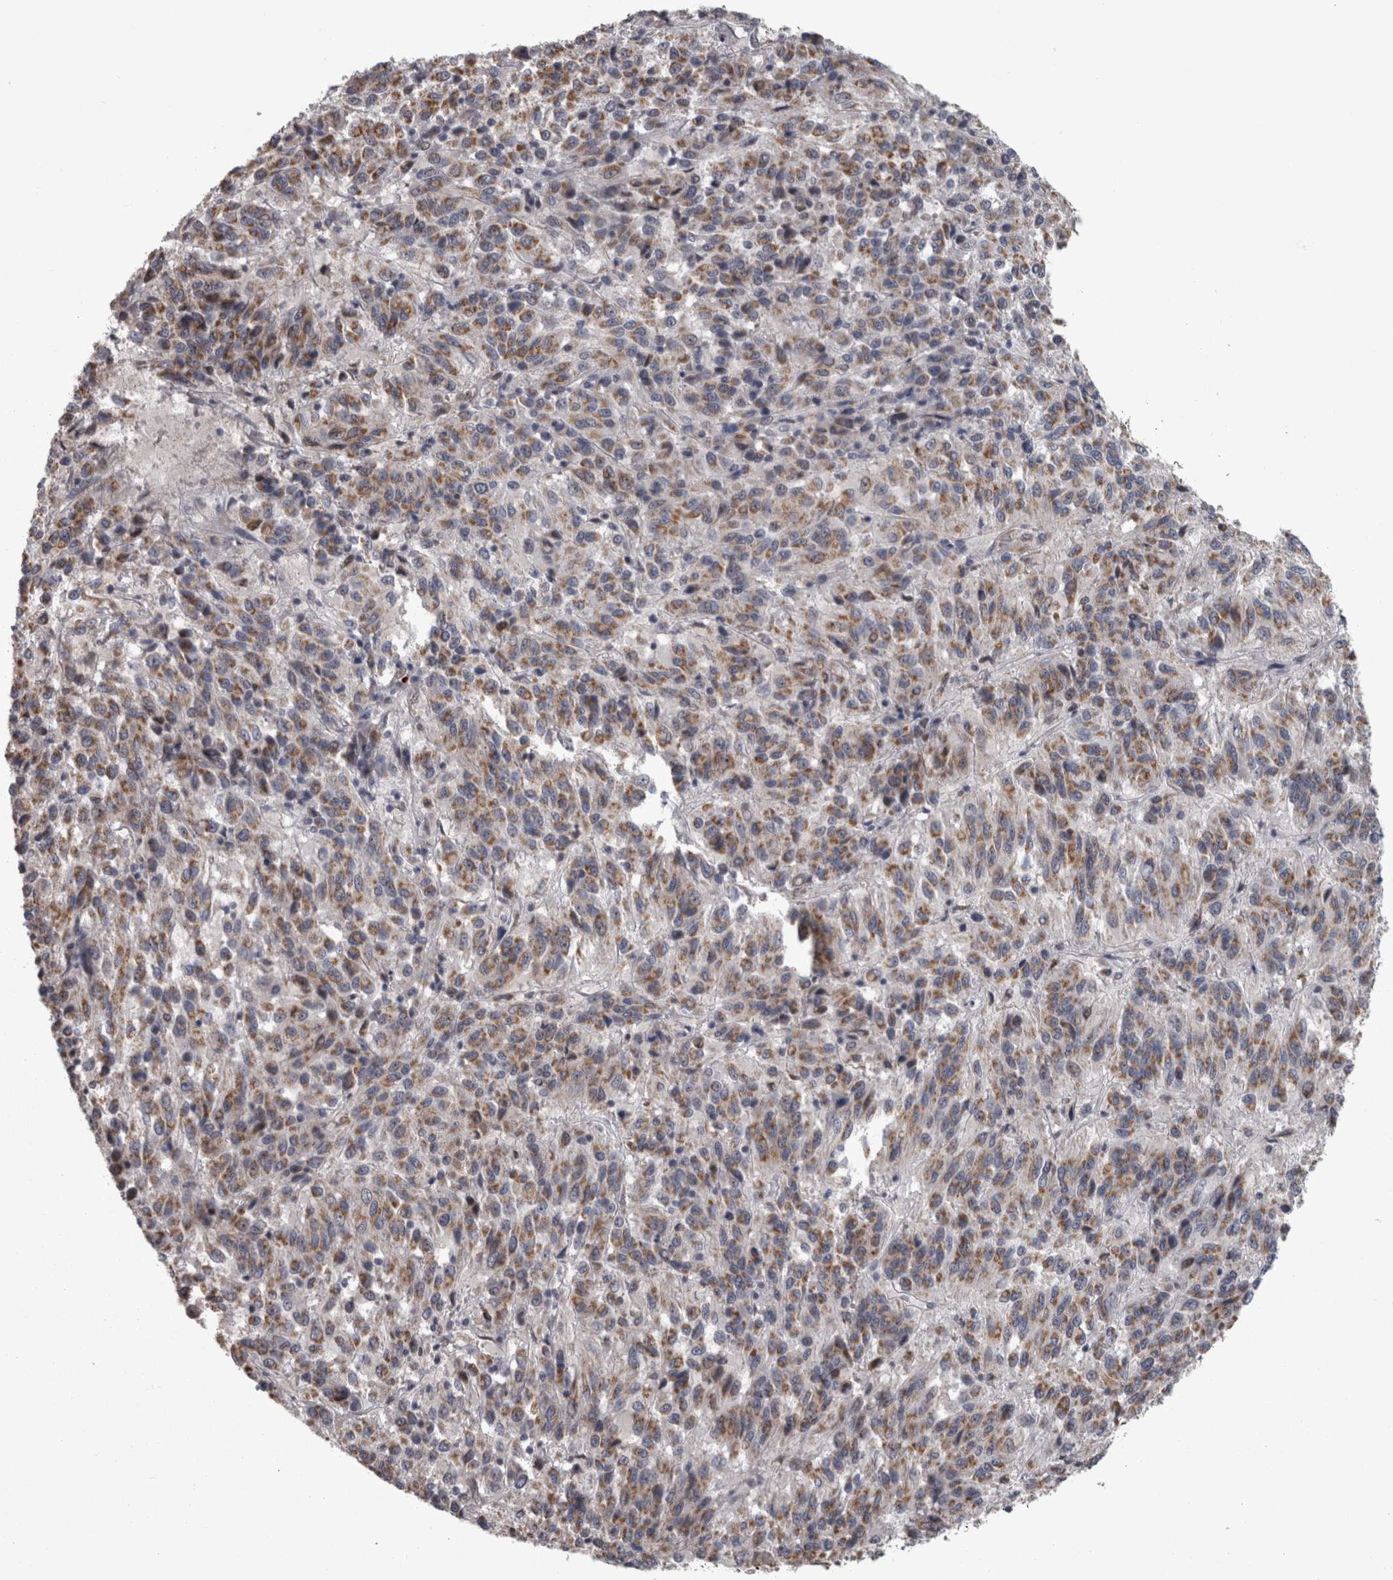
{"staining": {"intensity": "moderate", "quantity": ">75%", "location": "cytoplasmic/membranous"}, "tissue": "melanoma", "cell_type": "Tumor cells", "image_type": "cancer", "snomed": [{"axis": "morphology", "description": "Malignant melanoma, Metastatic site"}, {"axis": "topography", "description": "Lung"}], "caption": "A photomicrograph of melanoma stained for a protein demonstrates moderate cytoplasmic/membranous brown staining in tumor cells.", "gene": "DBT", "patient": {"sex": "male", "age": 64}}